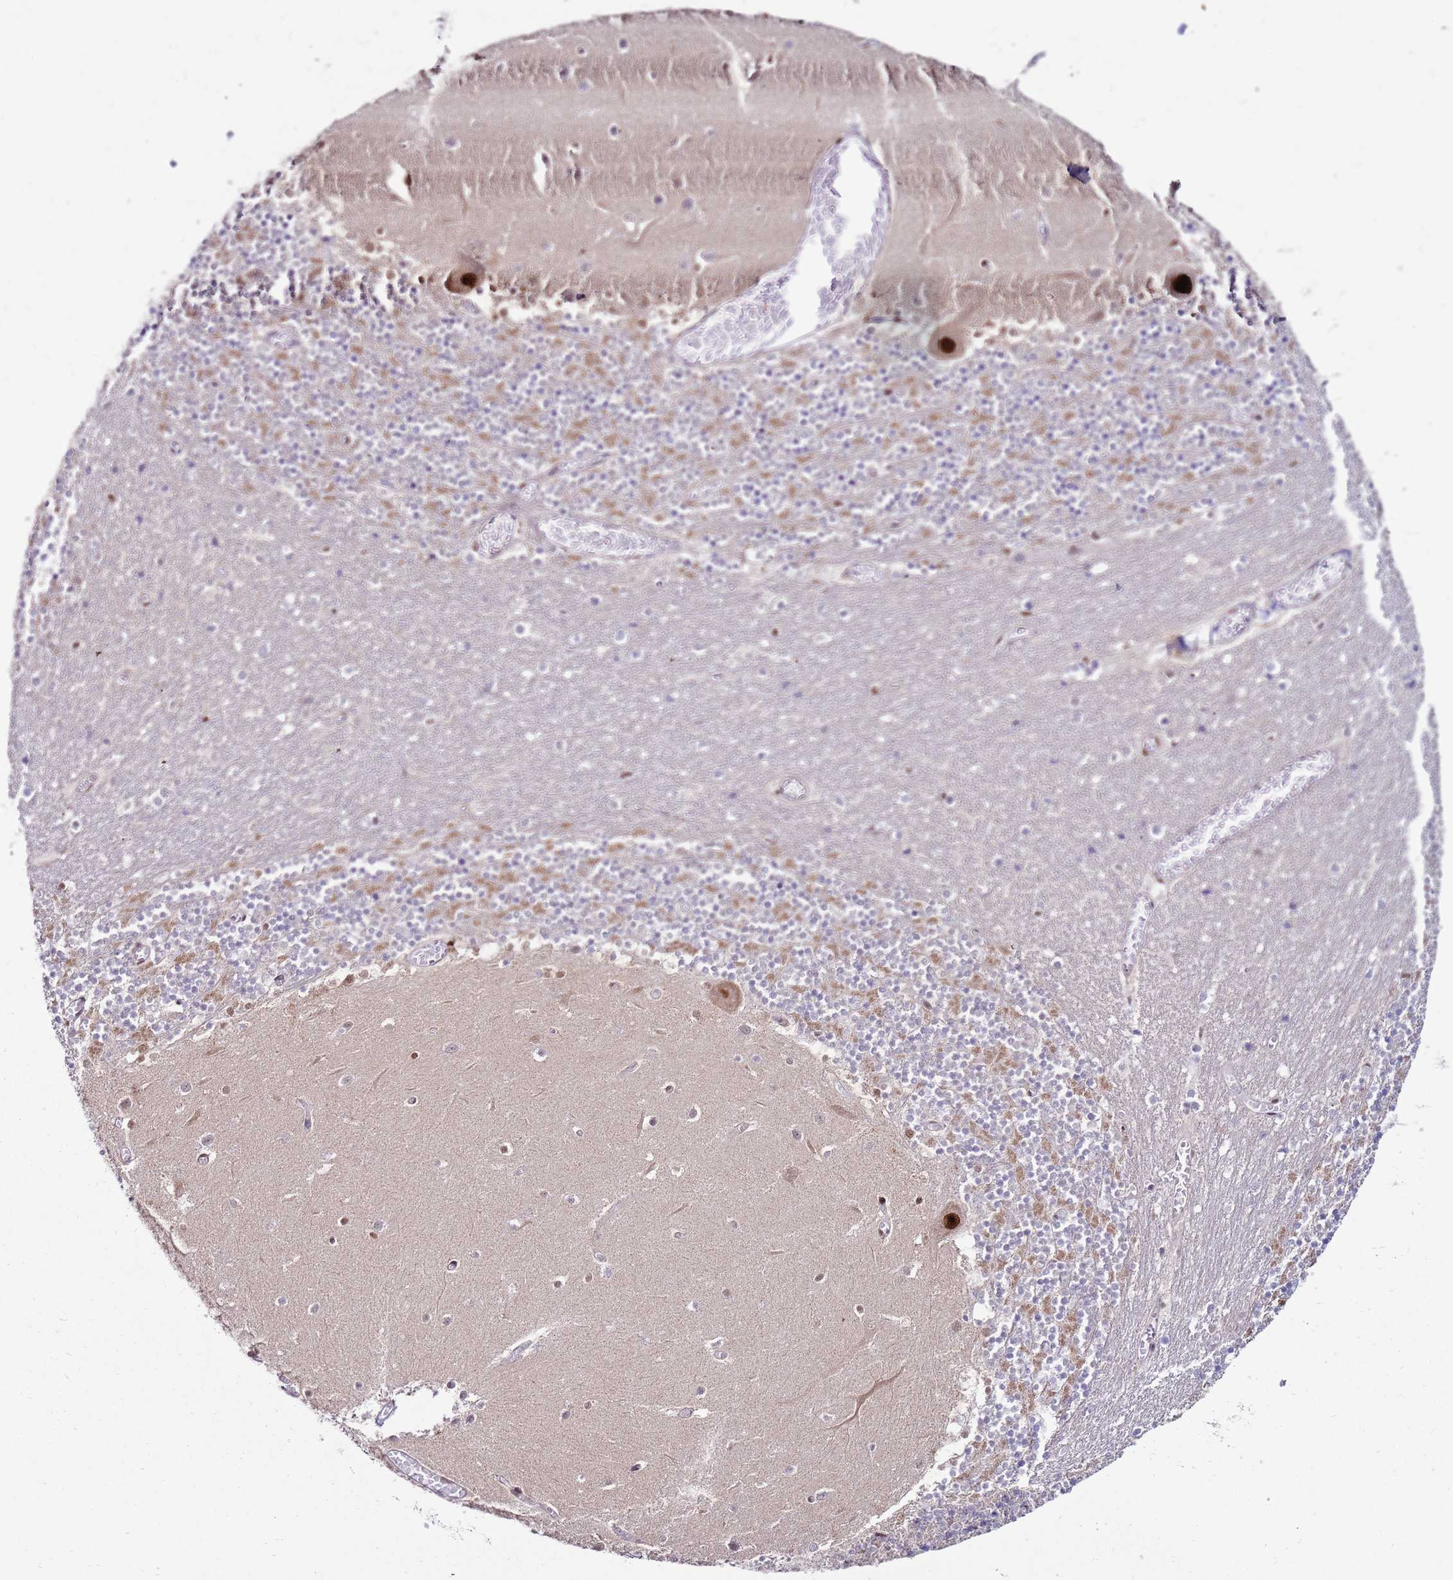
{"staining": {"intensity": "moderate", "quantity": "<25%", "location": "cytoplasmic/membranous"}, "tissue": "cerebellum", "cell_type": "Cells in granular layer", "image_type": "normal", "snomed": [{"axis": "morphology", "description": "Normal tissue, NOS"}, {"axis": "topography", "description": "Cerebellum"}], "caption": "This histopathology image reveals benign cerebellum stained with immunohistochemistry to label a protein in brown. The cytoplasmic/membranous of cells in granular layer show moderate positivity for the protein. Nuclei are counter-stained blue.", "gene": "KPNA4", "patient": {"sex": "female", "age": 28}}